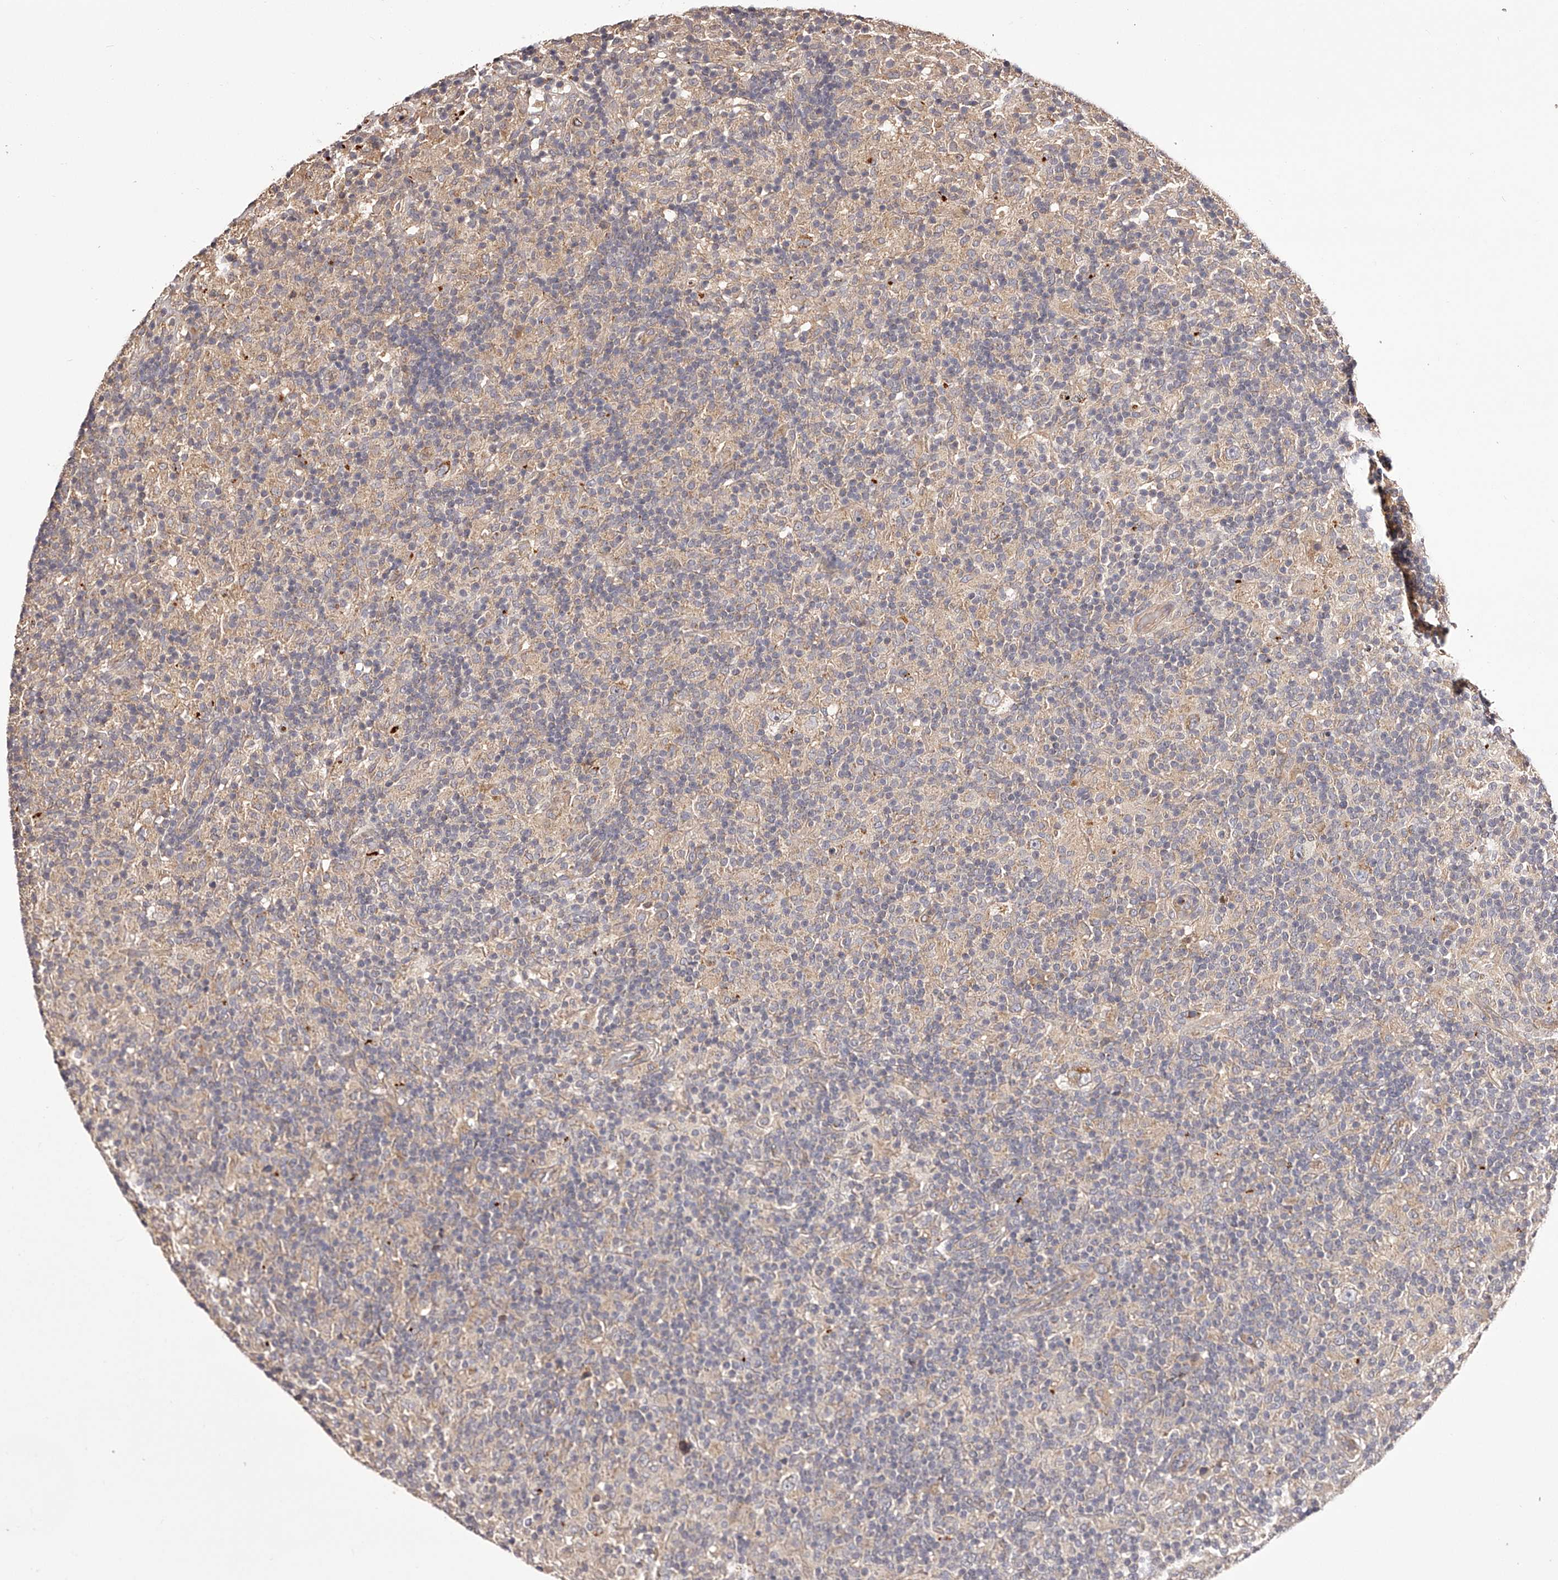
{"staining": {"intensity": "weak", "quantity": ">75%", "location": "cytoplasmic/membranous"}, "tissue": "lymphoma", "cell_type": "Tumor cells", "image_type": "cancer", "snomed": [{"axis": "morphology", "description": "Hodgkin's disease, NOS"}, {"axis": "topography", "description": "Lymph node"}], "caption": "Immunohistochemistry (IHC) (DAB) staining of lymphoma shows weak cytoplasmic/membranous protein expression in approximately >75% of tumor cells.", "gene": "ODF2L", "patient": {"sex": "male", "age": 70}}